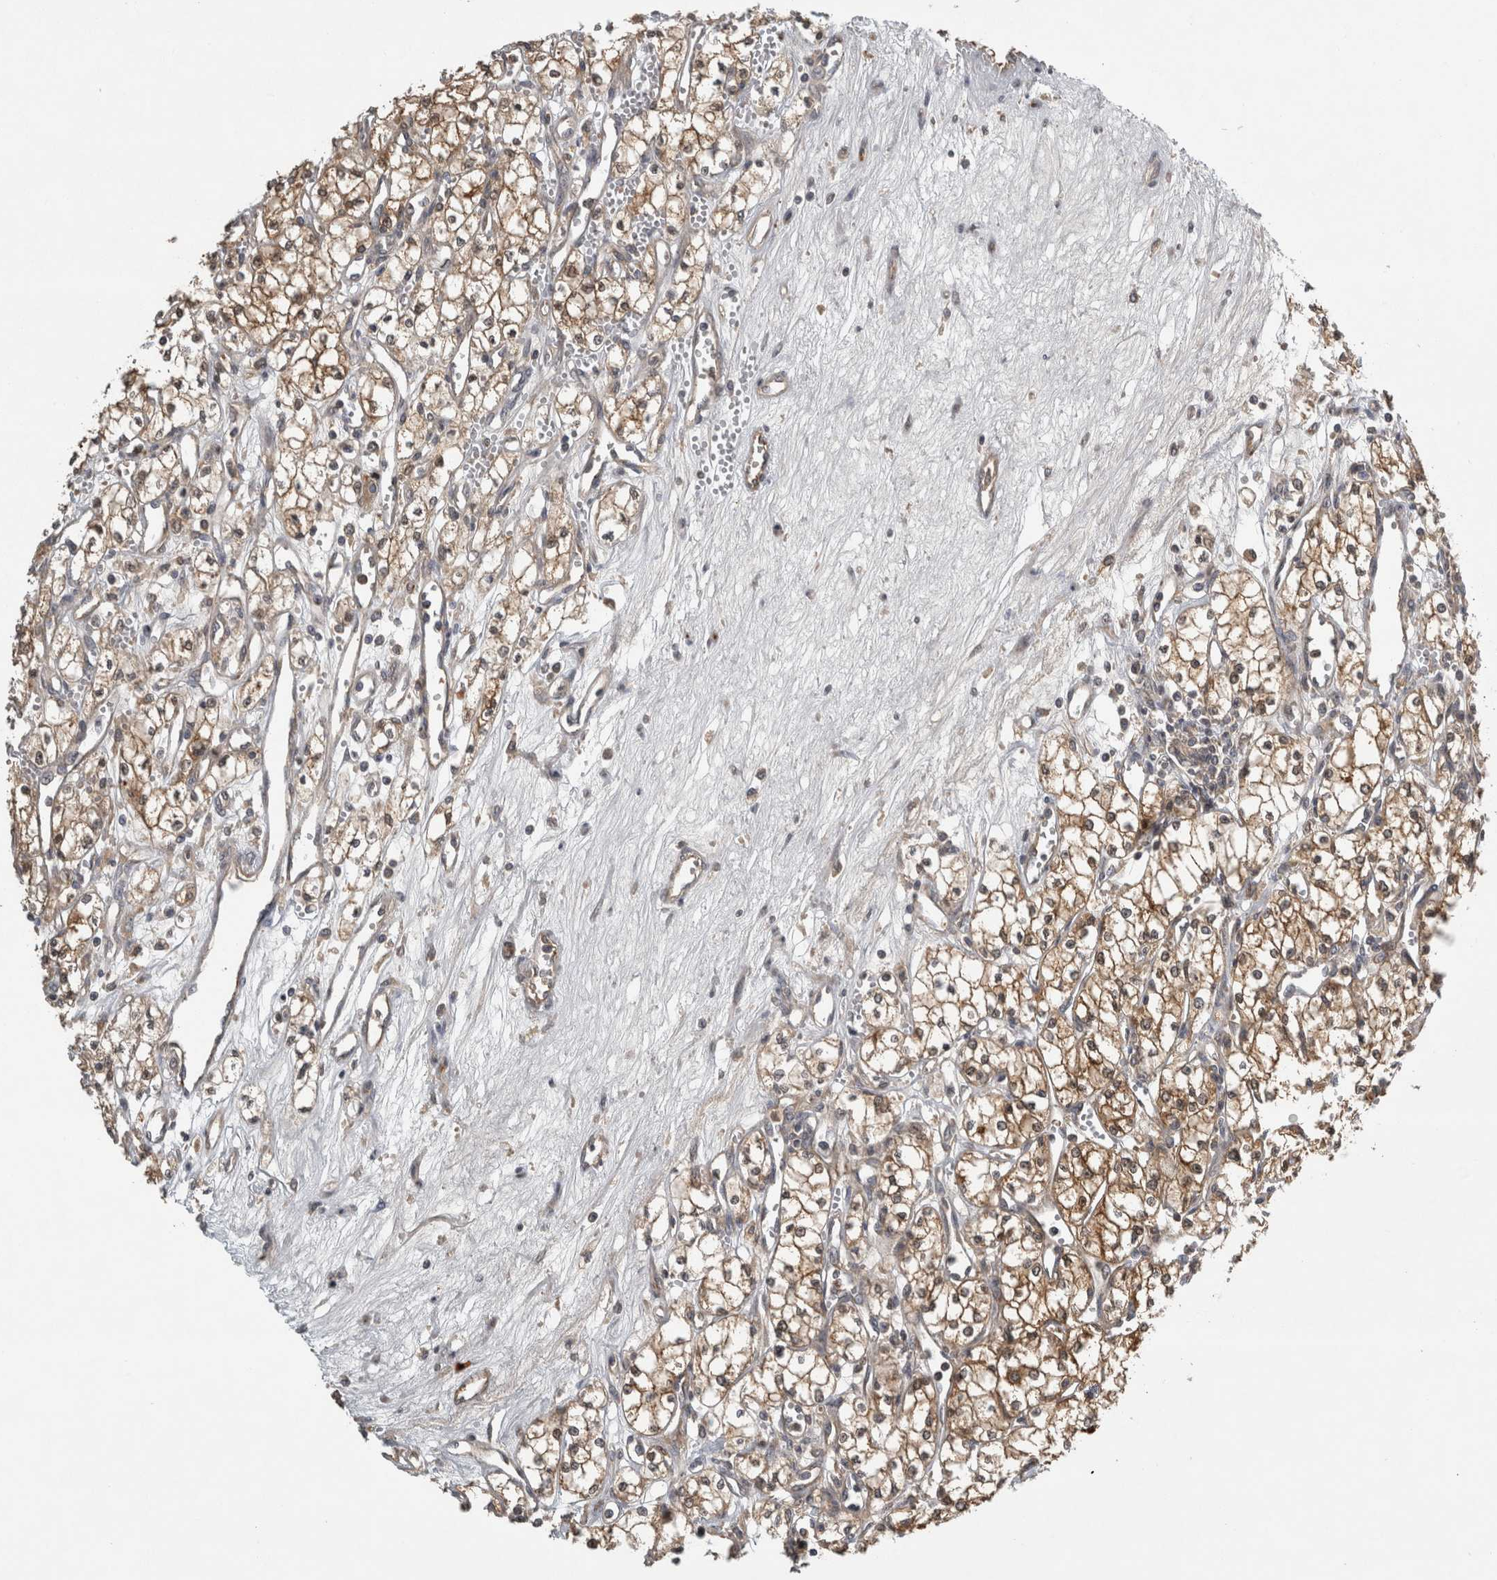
{"staining": {"intensity": "moderate", "quantity": ">75%", "location": "cytoplasmic/membranous"}, "tissue": "renal cancer", "cell_type": "Tumor cells", "image_type": "cancer", "snomed": [{"axis": "morphology", "description": "Adenocarcinoma, NOS"}, {"axis": "topography", "description": "Kidney"}], "caption": "The photomicrograph shows immunohistochemical staining of renal cancer (adenocarcinoma). There is moderate cytoplasmic/membranous expression is appreciated in approximately >75% of tumor cells.", "gene": "TRMT61B", "patient": {"sex": "male", "age": 59}}